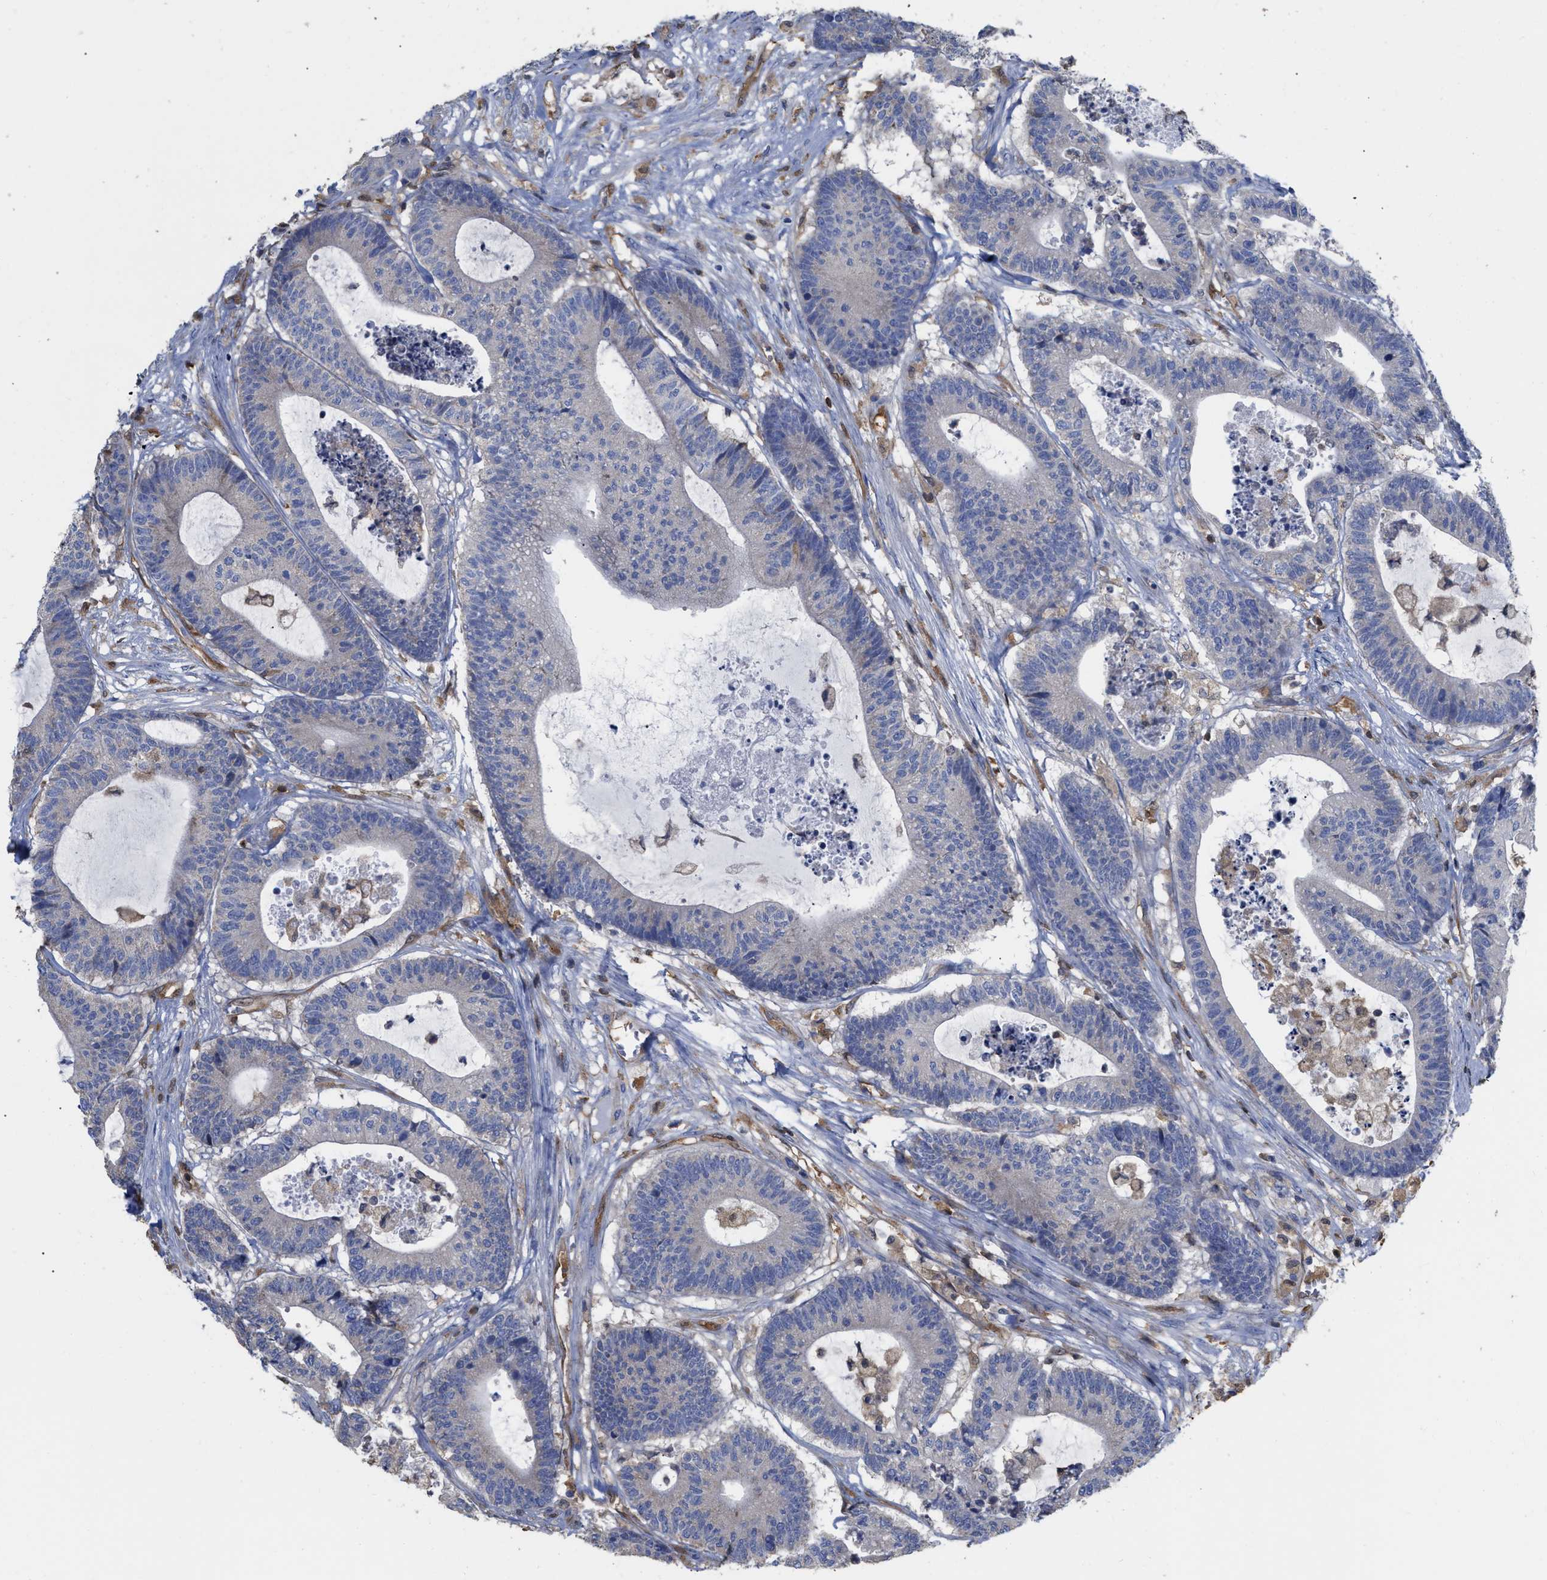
{"staining": {"intensity": "negative", "quantity": "none", "location": "none"}, "tissue": "colorectal cancer", "cell_type": "Tumor cells", "image_type": "cancer", "snomed": [{"axis": "morphology", "description": "Adenocarcinoma, NOS"}, {"axis": "topography", "description": "Colon"}], "caption": "Immunohistochemical staining of human colorectal adenocarcinoma reveals no significant positivity in tumor cells.", "gene": "GIMAP4", "patient": {"sex": "female", "age": 84}}